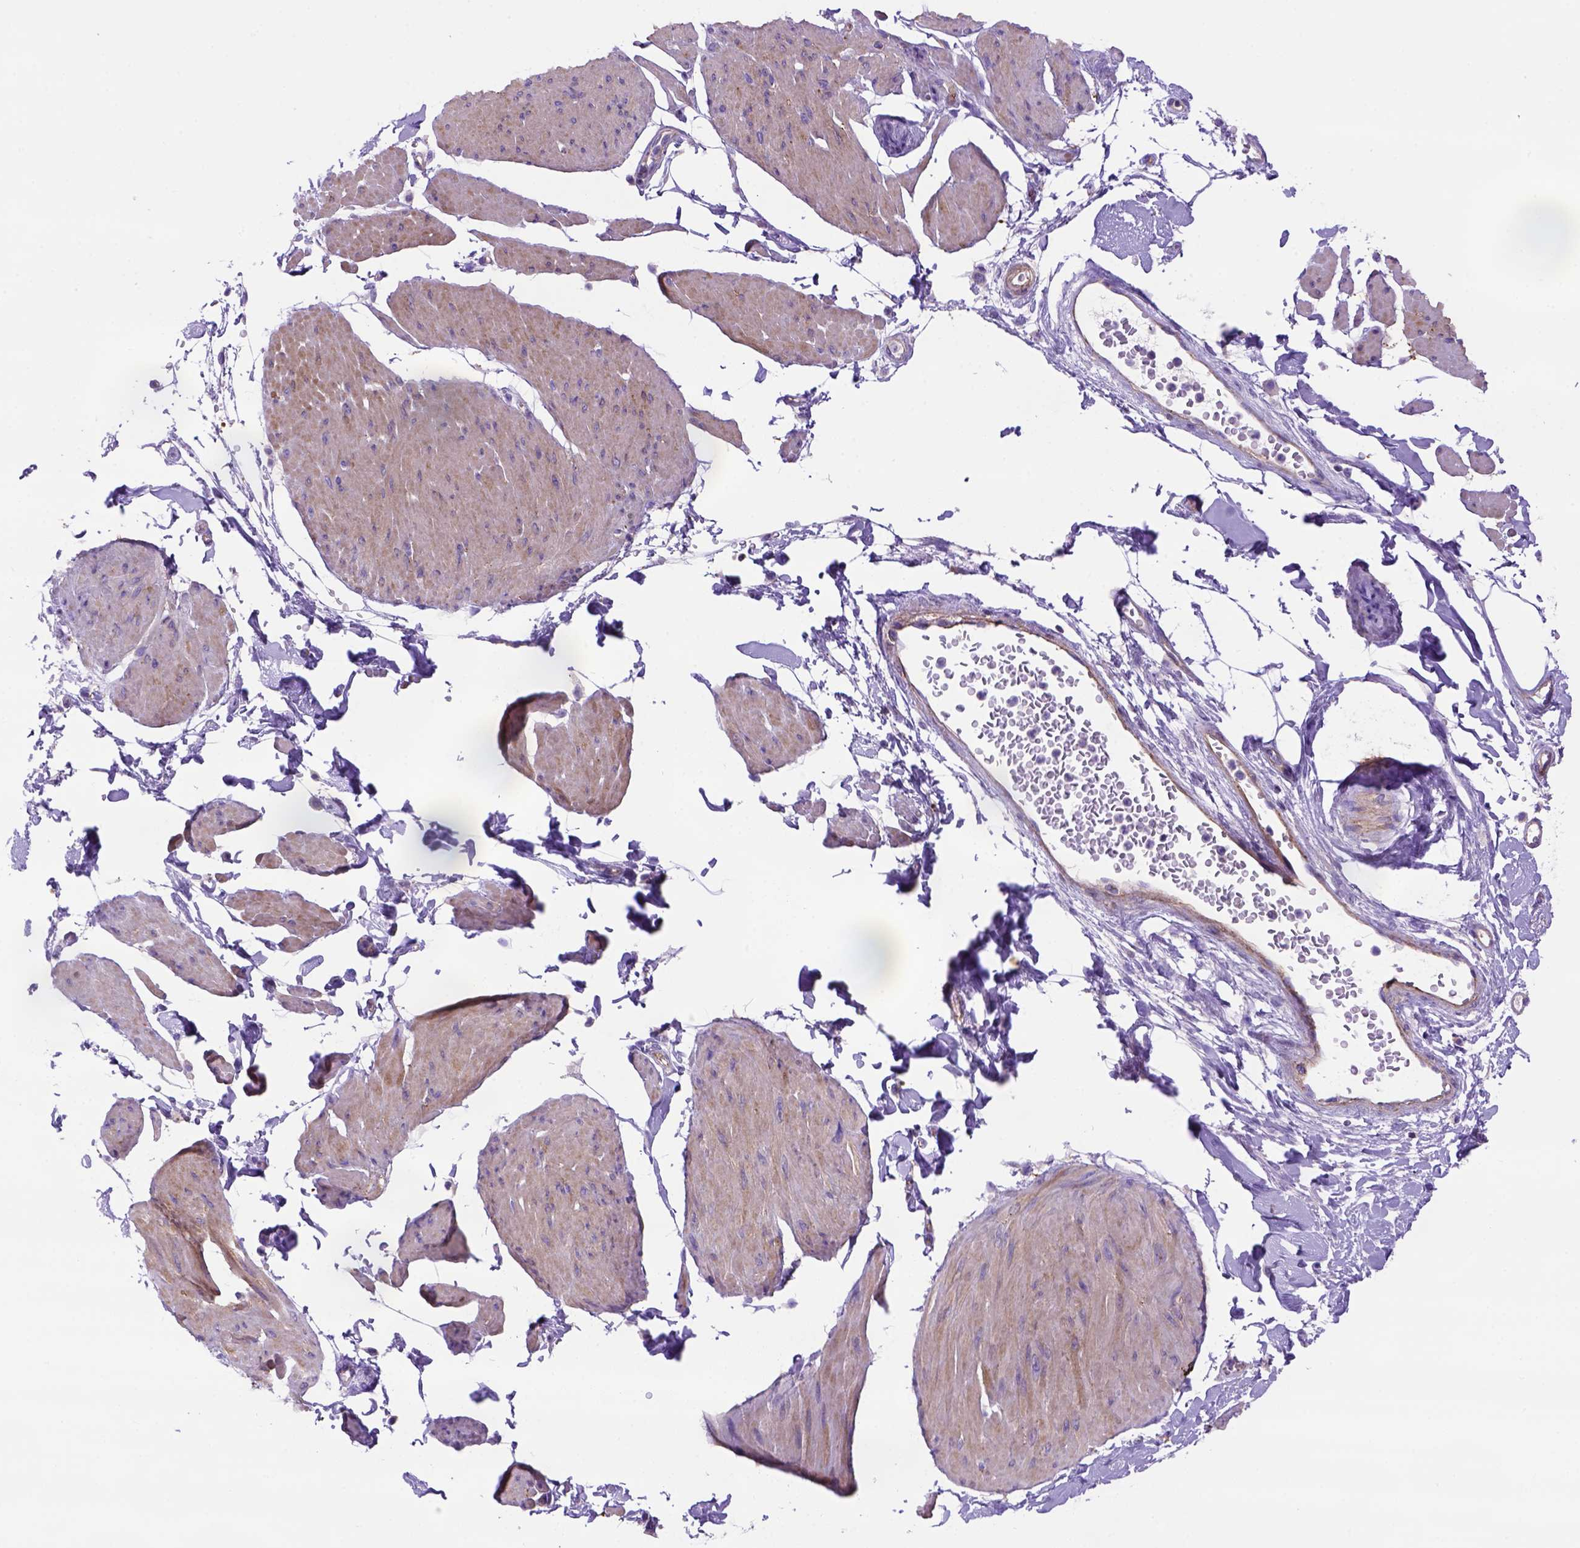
{"staining": {"intensity": "weak", "quantity": "25%-75%", "location": "cytoplasmic/membranous"}, "tissue": "smooth muscle", "cell_type": "Smooth muscle cells", "image_type": "normal", "snomed": [{"axis": "morphology", "description": "Normal tissue, NOS"}, {"axis": "topography", "description": "Adipose tissue"}, {"axis": "topography", "description": "Smooth muscle"}, {"axis": "topography", "description": "Peripheral nerve tissue"}], "caption": "Immunohistochemistry (IHC) of normal smooth muscle shows low levels of weak cytoplasmic/membranous expression in approximately 25%-75% of smooth muscle cells. (brown staining indicates protein expression, while blue staining denotes nuclei).", "gene": "PEX12", "patient": {"sex": "male", "age": 83}}